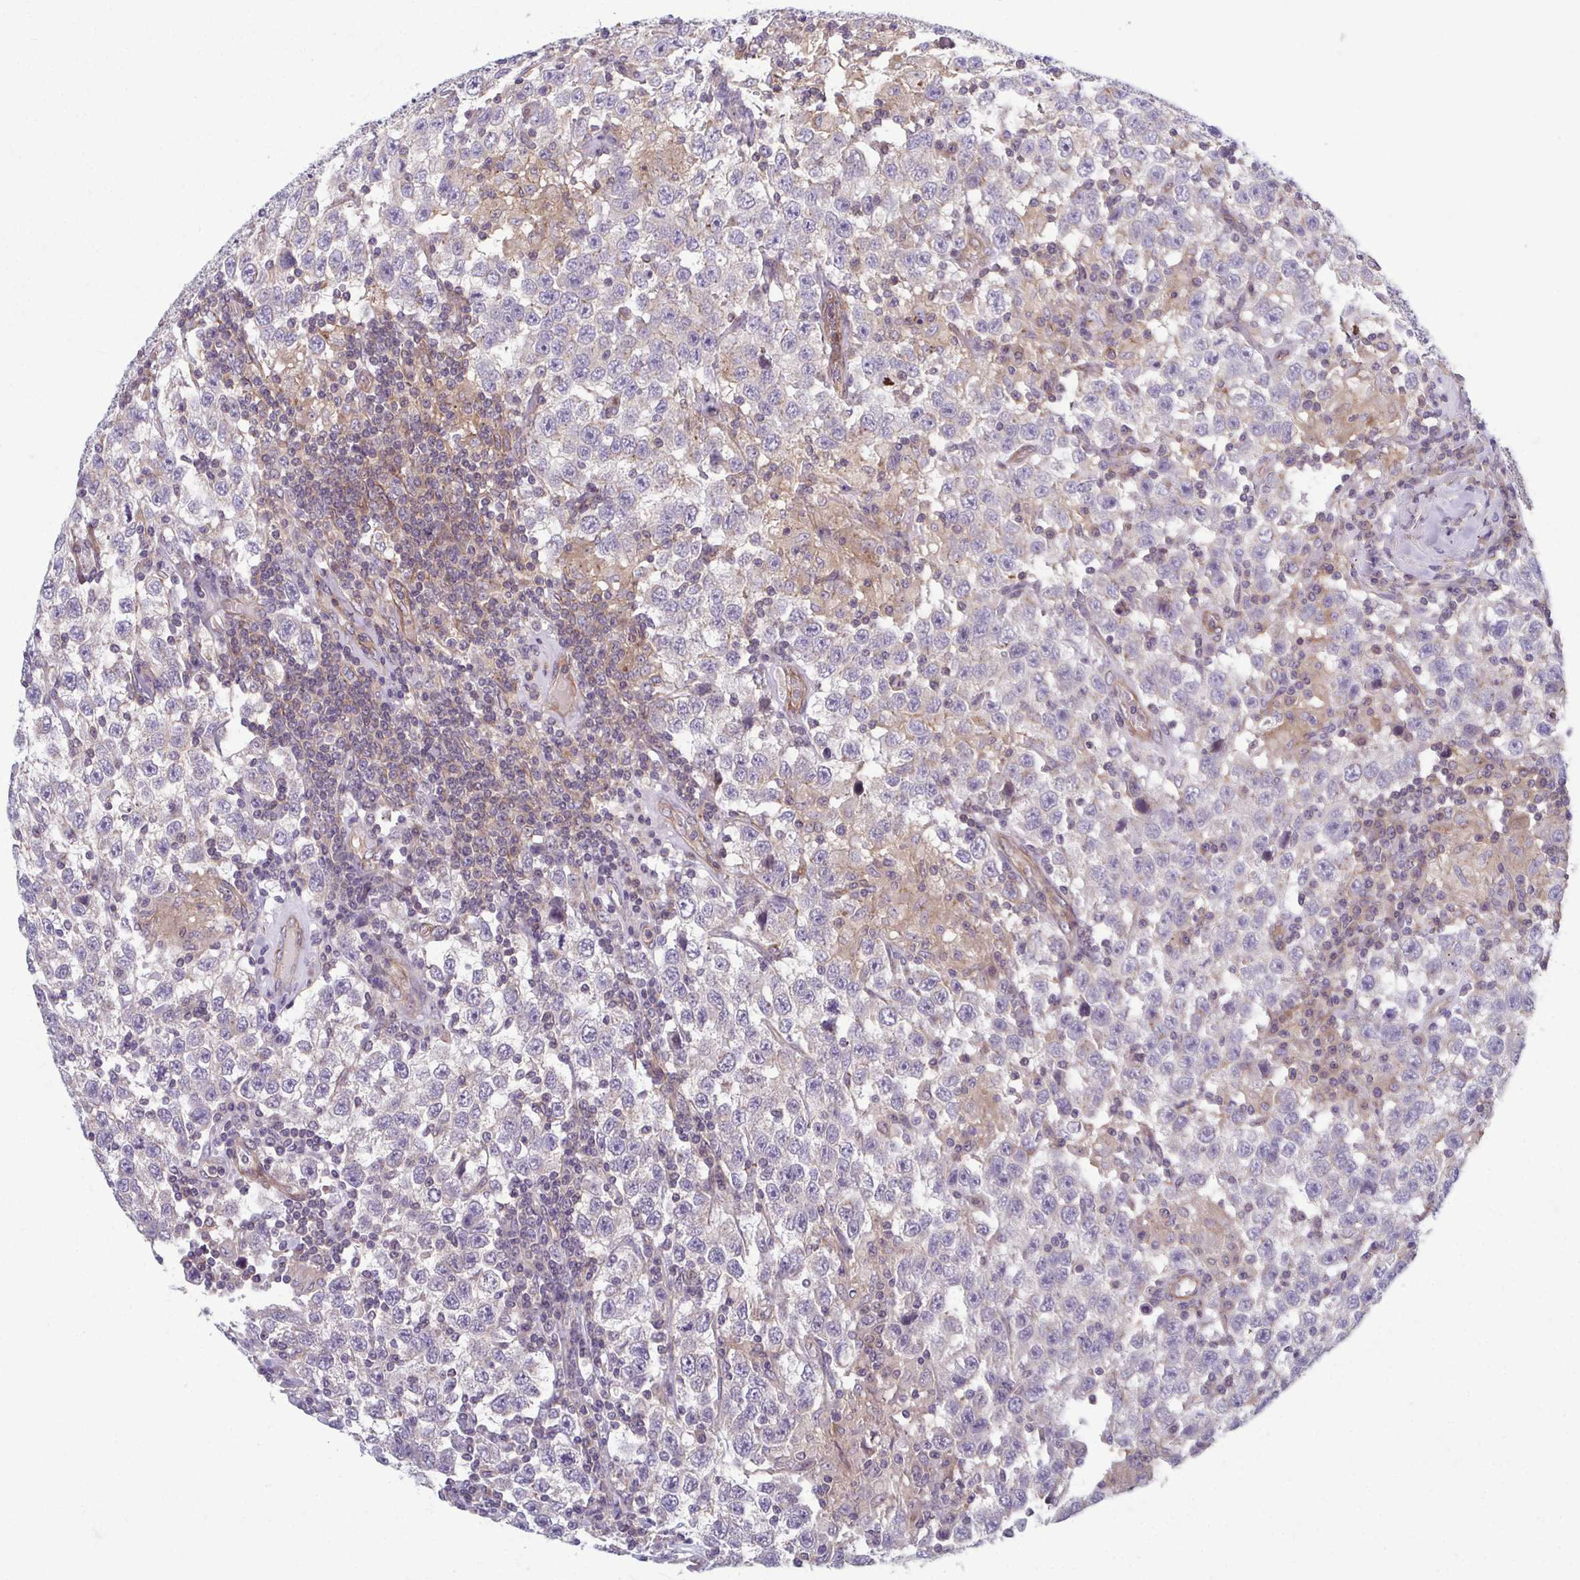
{"staining": {"intensity": "negative", "quantity": "none", "location": "none"}, "tissue": "testis cancer", "cell_type": "Tumor cells", "image_type": "cancer", "snomed": [{"axis": "morphology", "description": "Seminoma, NOS"}, {"axis": "topography", "description": "Testis"}], "caption": "The micrograph exhibits no staining of tumor cells in testis seminoma.", "gene": "EID2B", "patient": {"sex": "male", "age": 41}}